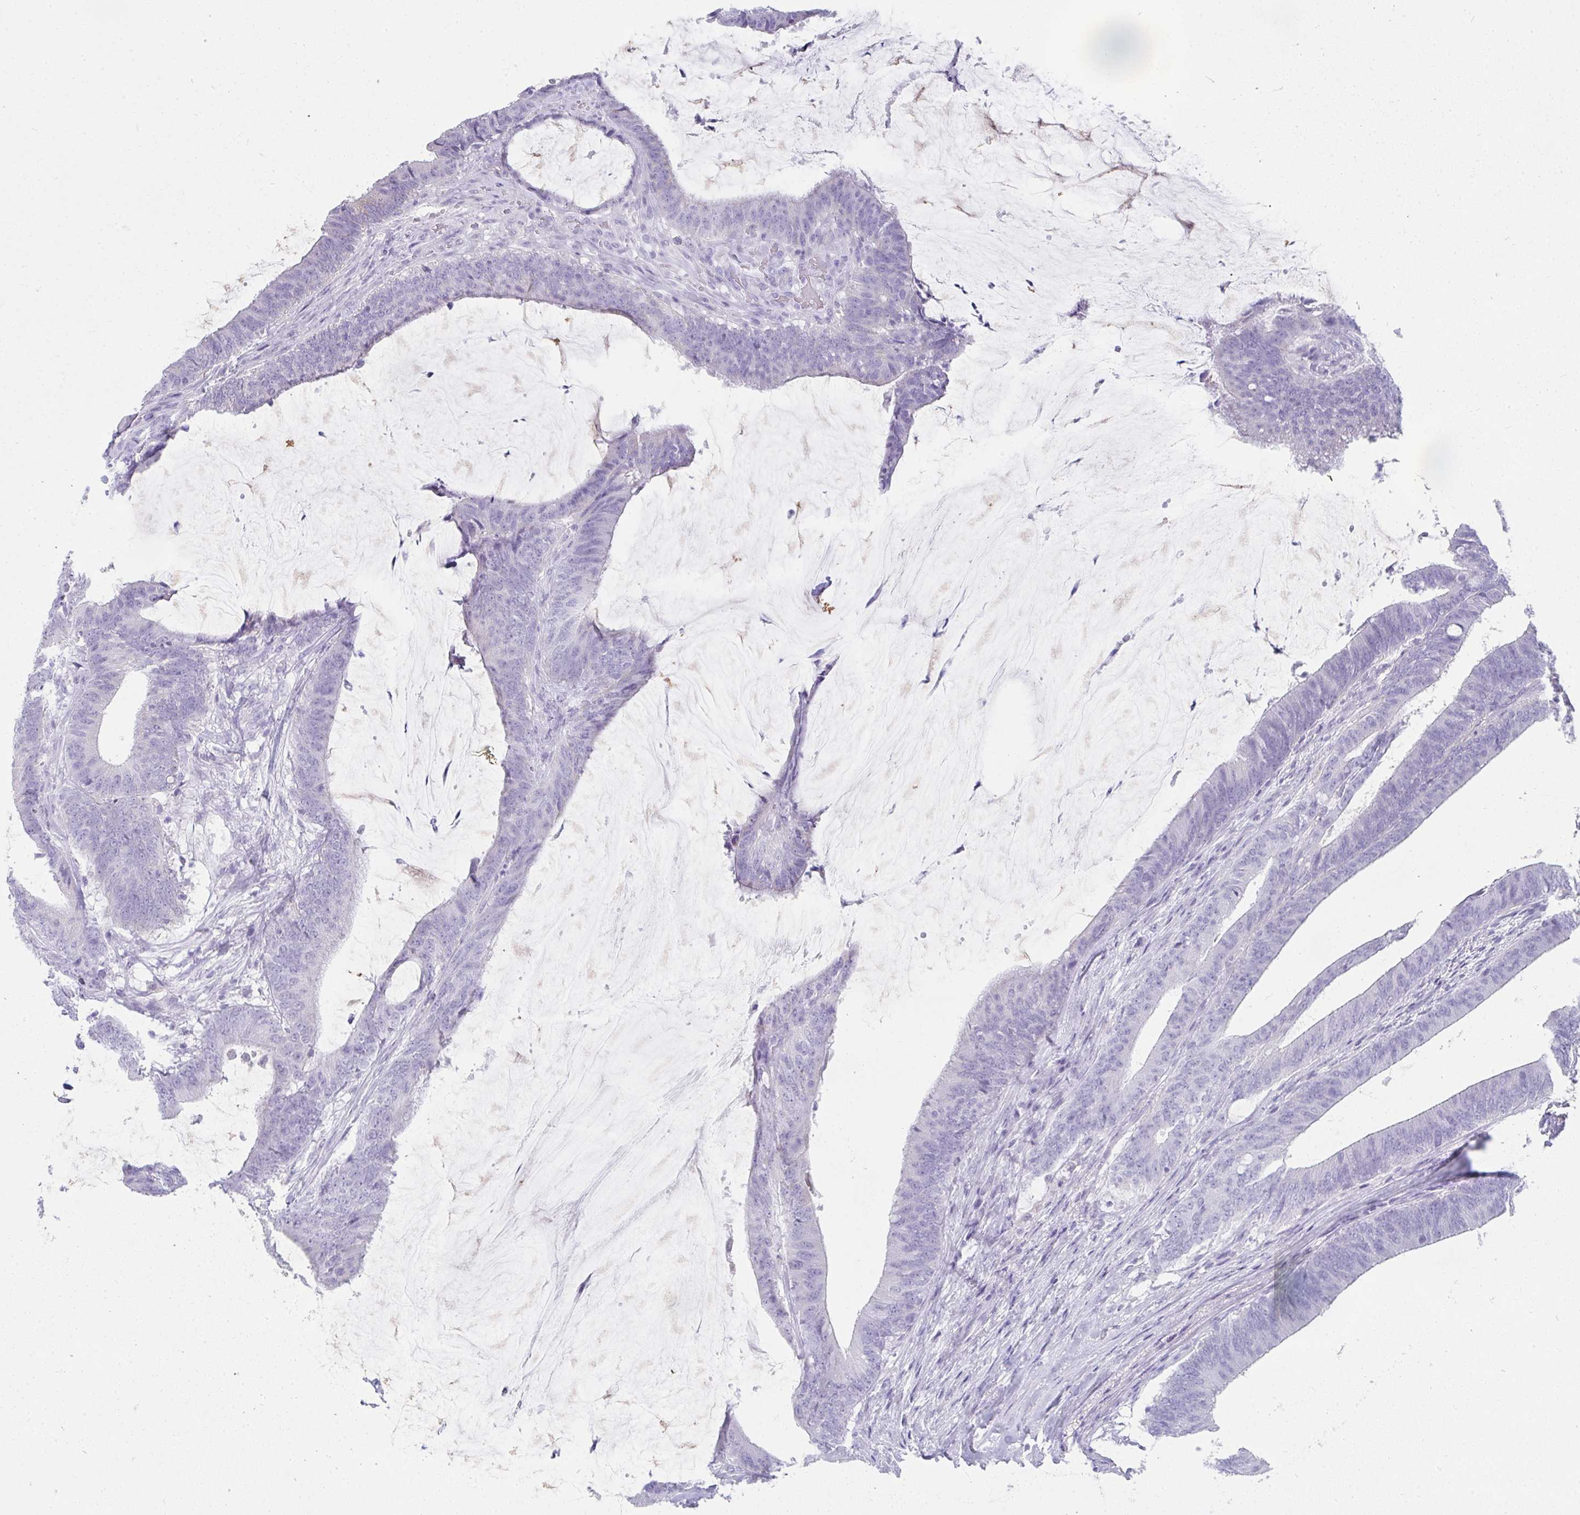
{"staining": {"intensity": "negative", "quantity": "none", "location": "none"}, "tissue": "colorectal cancer", "cell_type": "Tumor cells", "image_type": "cancer", "snomed": [{"axis": "morphology", "description": "Adenocarcinoma, NOS"}, {"axis": "topography", "description": "Colon"}], "caption": "IHC image of human colorectal adenocarcinoma stained for a protein (brown), which reveals no positivity in tumor cells.", "gene": "RLF", "patient": {"sex": "female", "age": 43}}